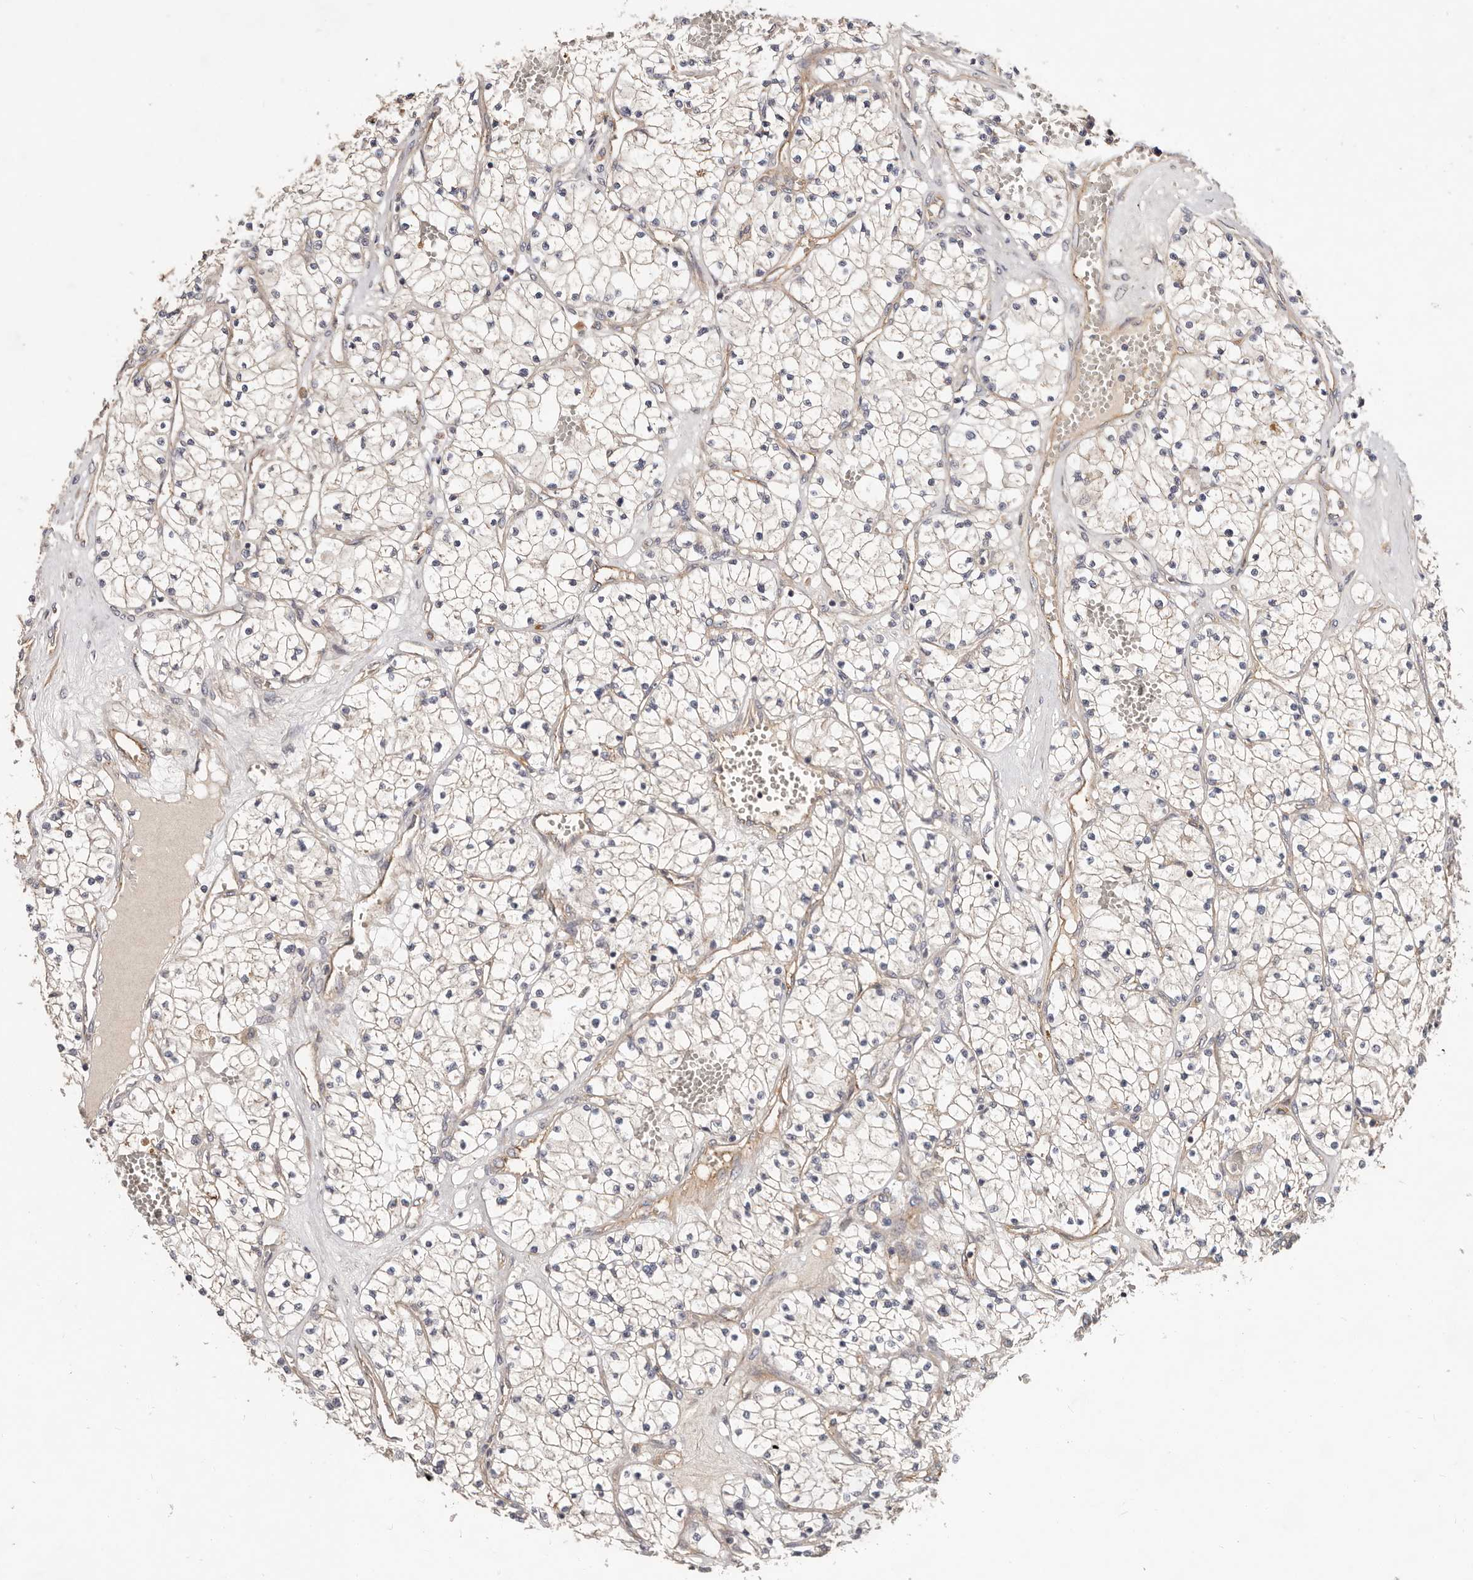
{"staining": {"intensity": "weak", "quantity": "25%-75%", "location": "cytoplasmic/membranous"}, "tissue": "renal cancer", "cell_type": "Tumor cells", "image_type": "cancer", "snomed": [{"axis": "morphology", "description": "Normal tissue, NOS"}, {"axis": "morphology", "description": "Adenocarcinoma, NOS"}, {"axis": "topography", "description": "Kidney"}], "caption": "A low amount of weak cytoplasmic/membranous staining is seen in approximately 25%-75% of tumor cells in adenocarcinoma (renal) tissue.", "gene": "MACF1", "patient": {"sex": "male", "age": 68}}